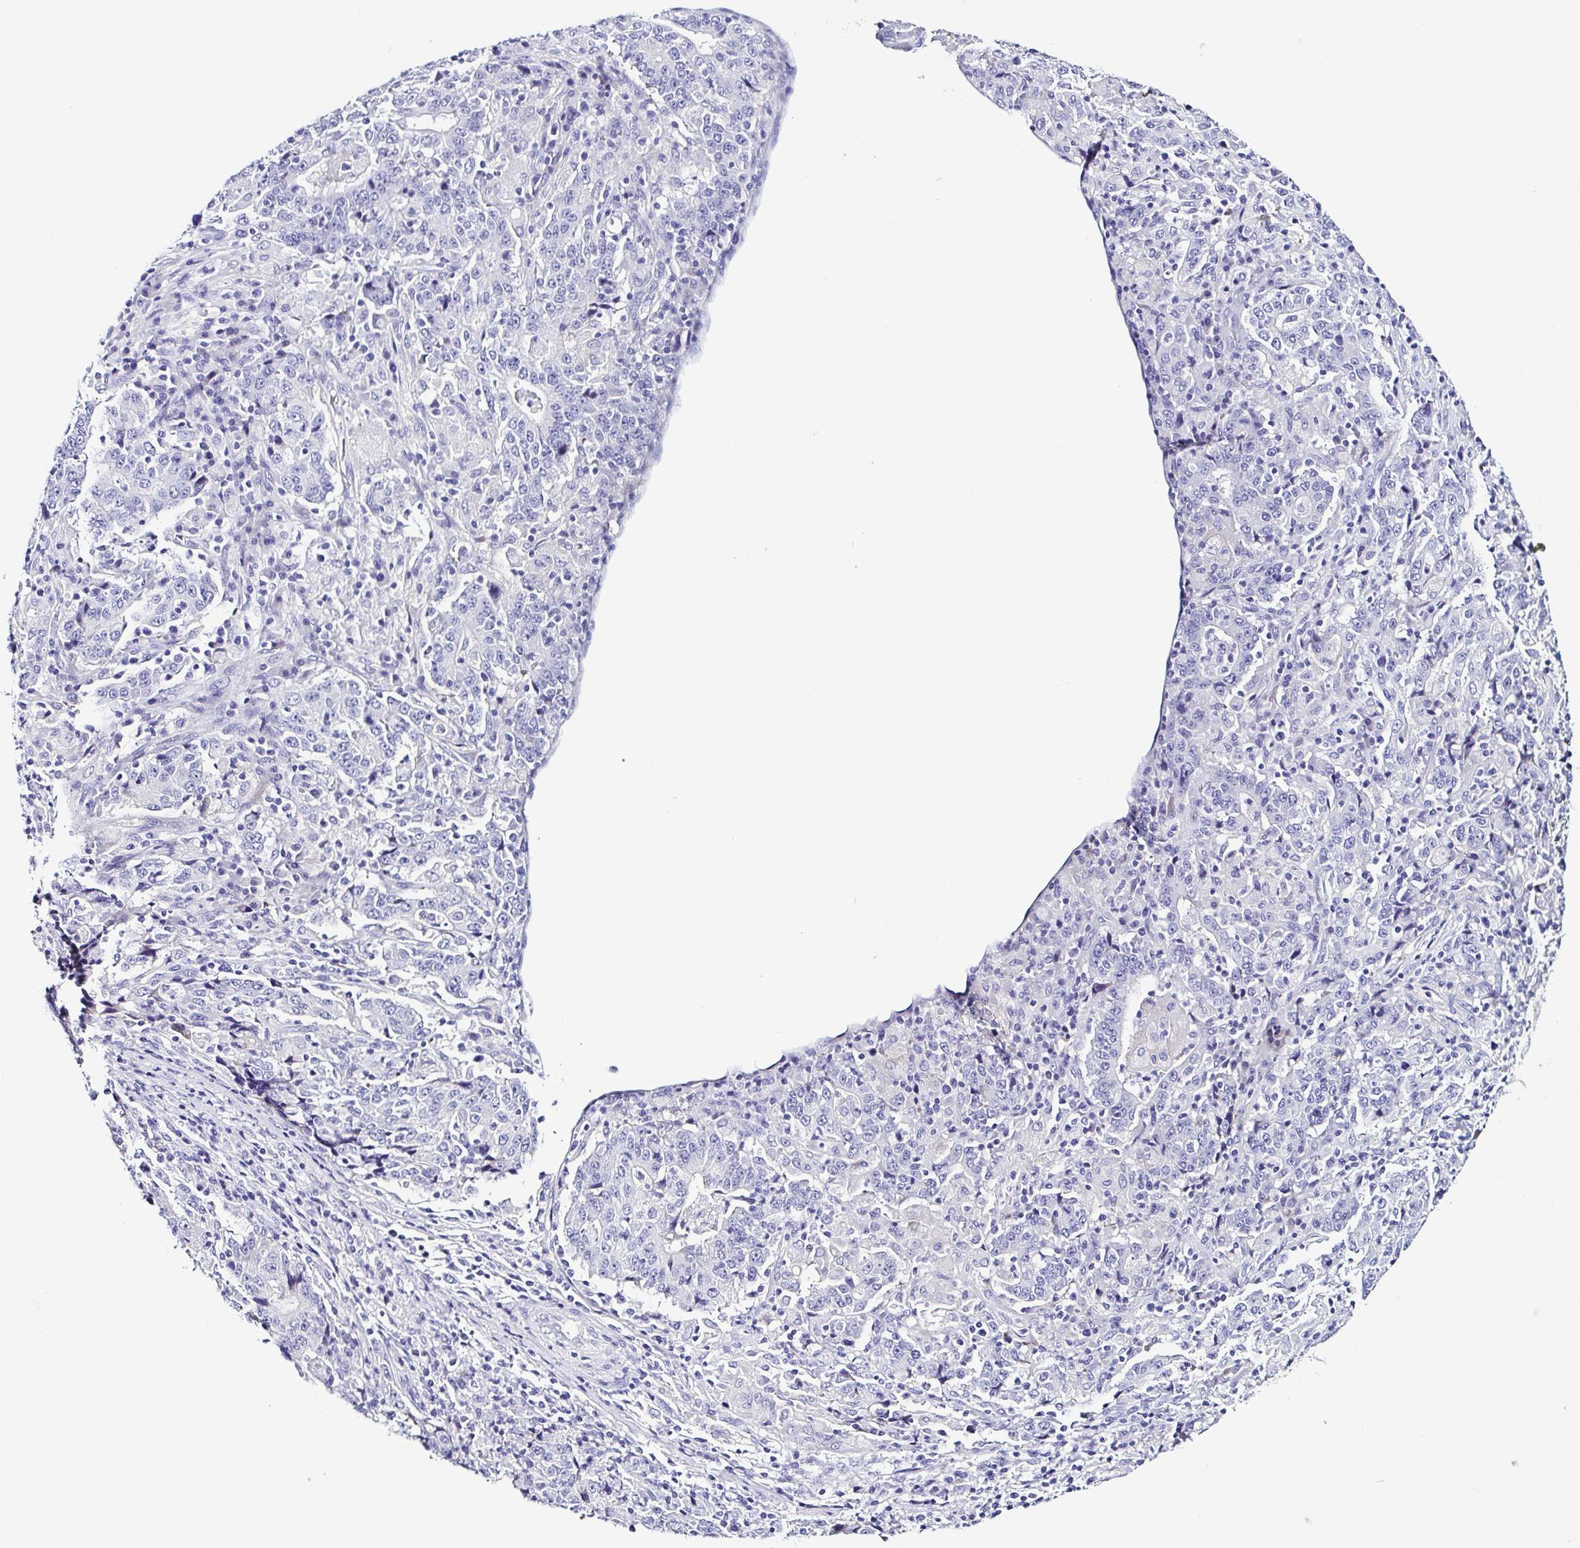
{"staining": {"intensity": "negative", "quantity": "none", "location": "none"}, "tissue": "stomach cancer", "cell_type": "Tumor cells", "image_type": "cancer", "snomed": [{"axis": "morphology", "description": "Normal tissue, NOS"}, {"axis": "morphology", "description": "Adenocarcinoma, NOS"}, {"axis": "topography", "description": "Stomach, upper"}, {"axis": "topography", "description": "Stomach"}], "caption": "Immunohistochemistry micrograph of neoplastic tissue: stomach adenocarcinoma stained with DAB displays no significant protein staining in tumor cells.", "gene": "SRL", "patient": {"sex": "male", "age": 59}}